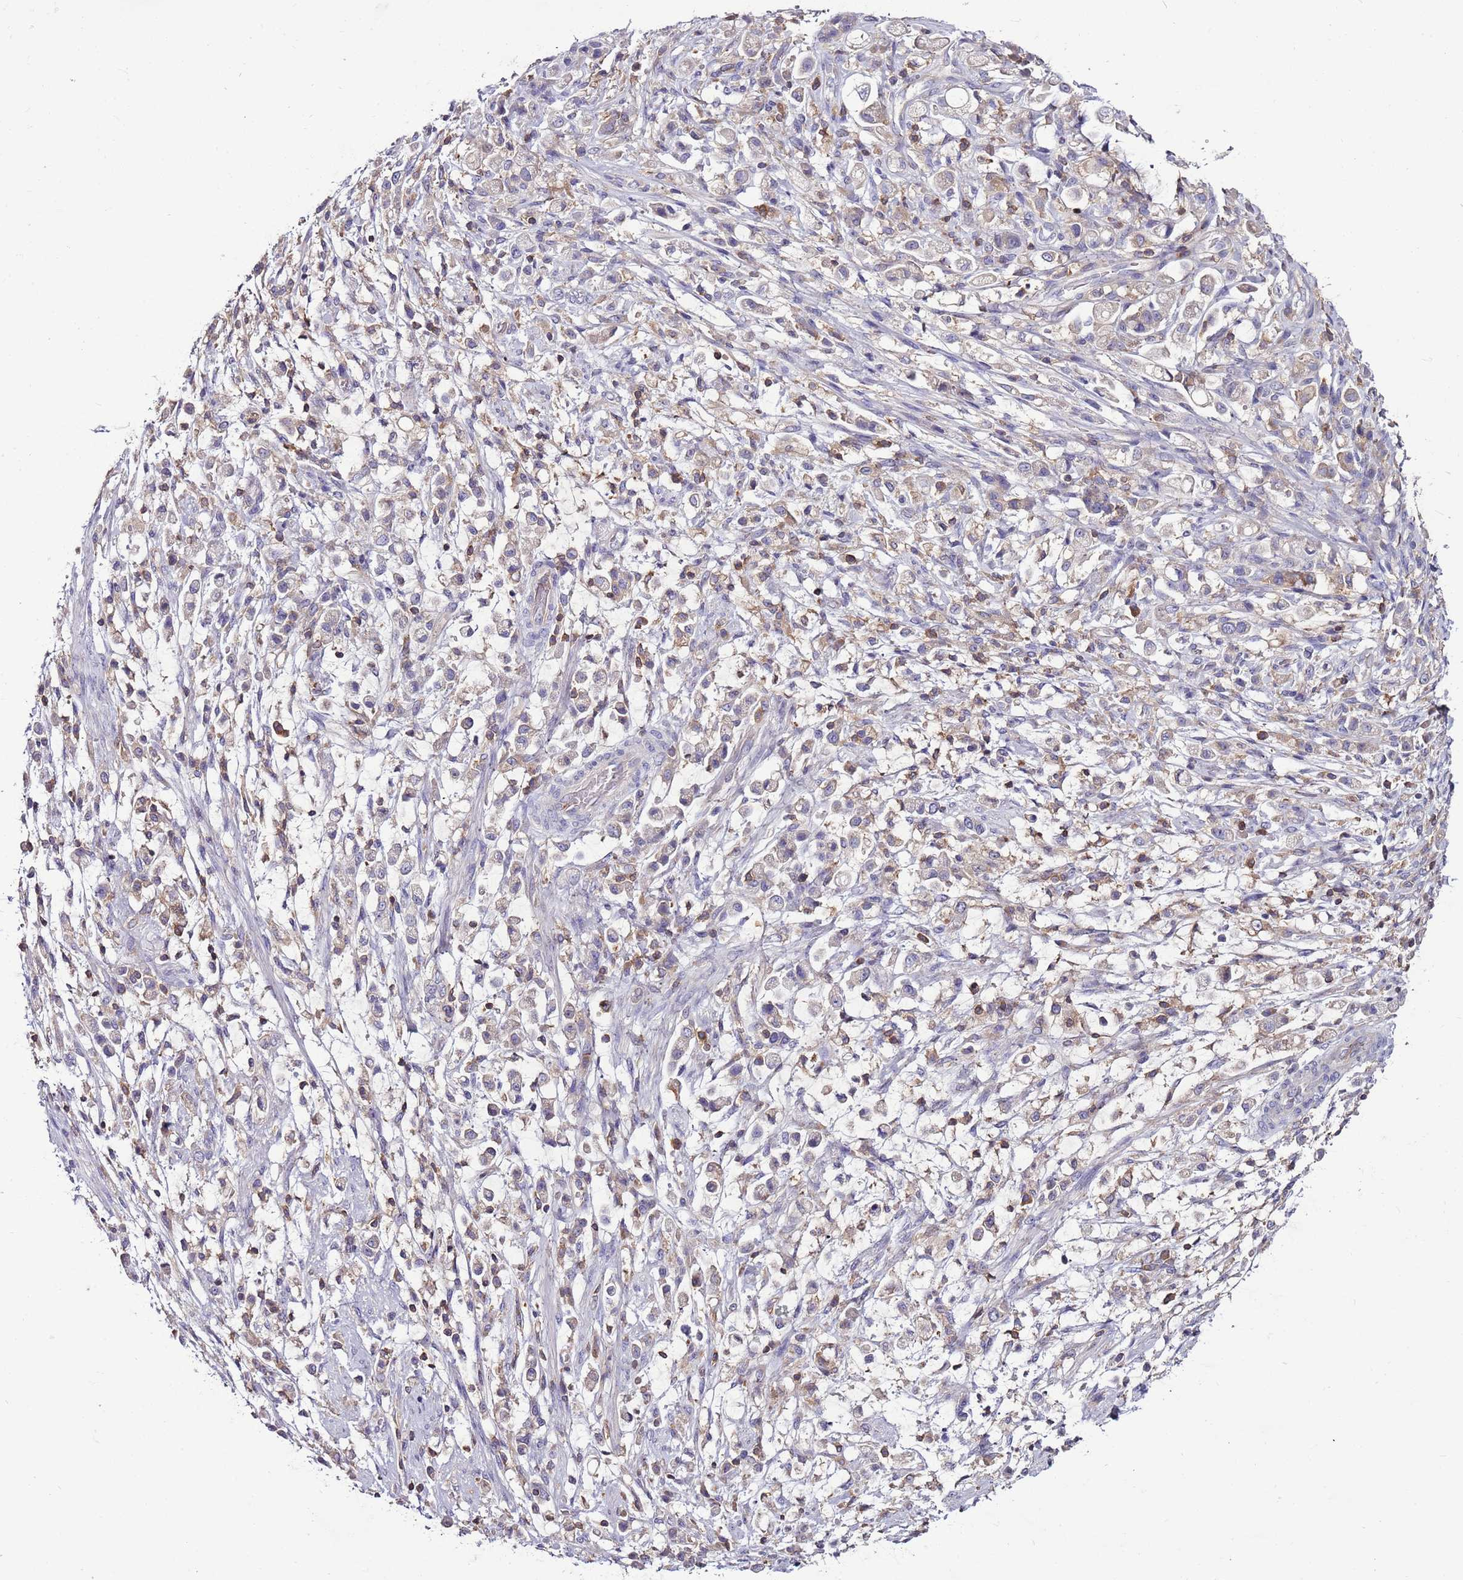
{"staining": {"intensity": "weak", "quantity": "<25%", "location": "cytoplasmic/membranous"}, "tissue": "stomach cancer", "cell_type": "Tumor cells", "image_type": "cancer", "snomed": [{"axis": "morphology", "description": "Adenocarcinoma, NOS"}, {"axis": "topography", "description": "Stomach"}], "caption": "A photomicrograph of adenocarcinoma (stomach) stained for a protein displays no brown staining in tumor cells.", "gene": "IGIP", "patient": {"sex": "female", "age": 60}}